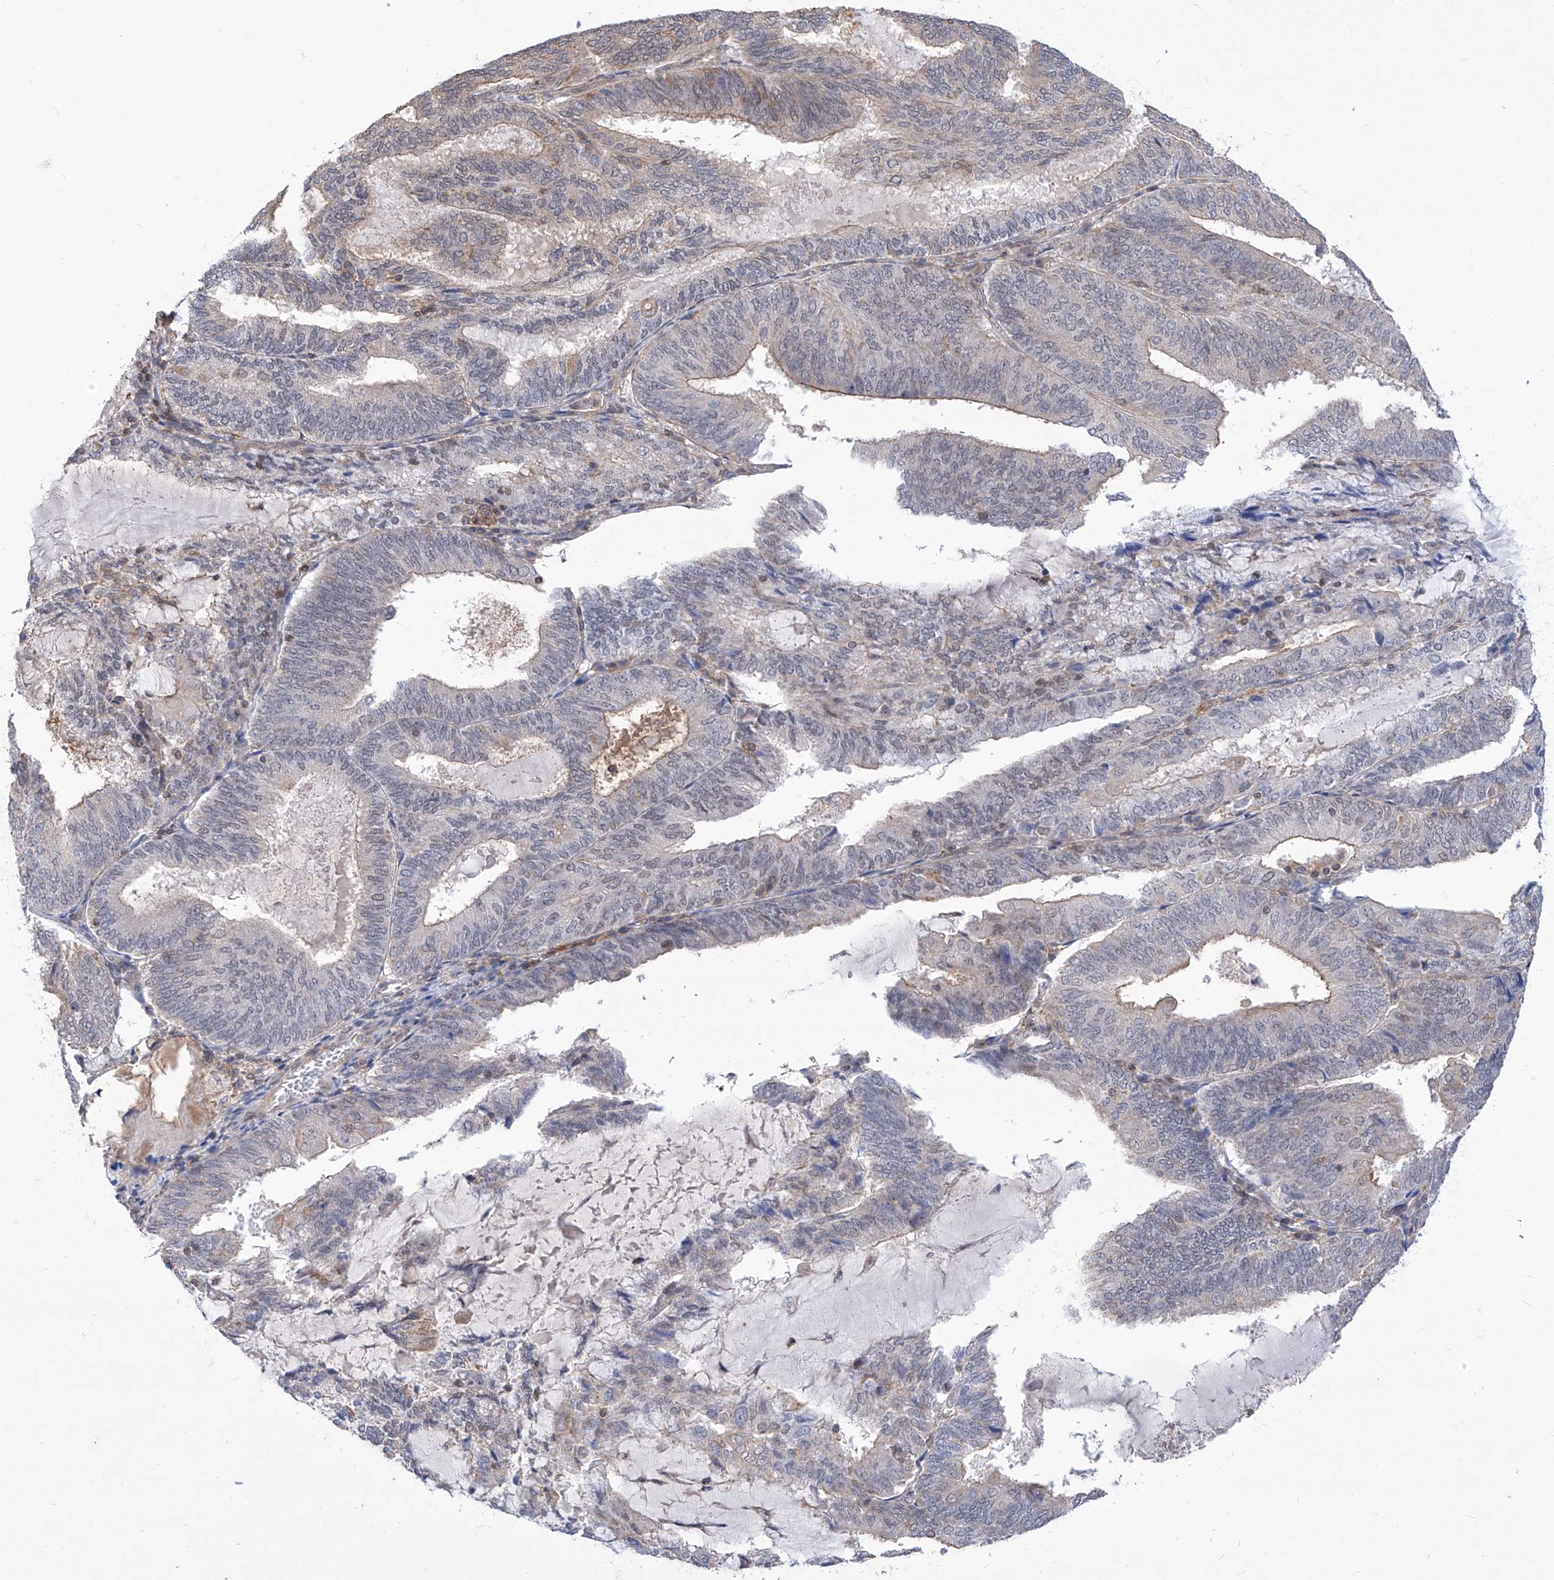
{"staining": {"intensity": "moderate", "quantity": "<25%", "location": "cytoplasmic/membranous"}, "tissue": "endometrial cancer", "cell_type": "Tumor cells", "image_type": "cancer", "snomed": [{"axis": "morphology", "description": "Adenocarcinoma, NOS"}, {"axis": "topography", "description": "Endometrium"}], "caption": "Protein expression analysis of endometrial adenocarcinoma exhibits moderate cytoplasmic/membranous positivity in about <25% of tumor cells. Ihc stains the protein of interest in brown and the nuclei are stained blue.", "gene": "KIFC2", "patient": {"sex": "female", "age": 81}}